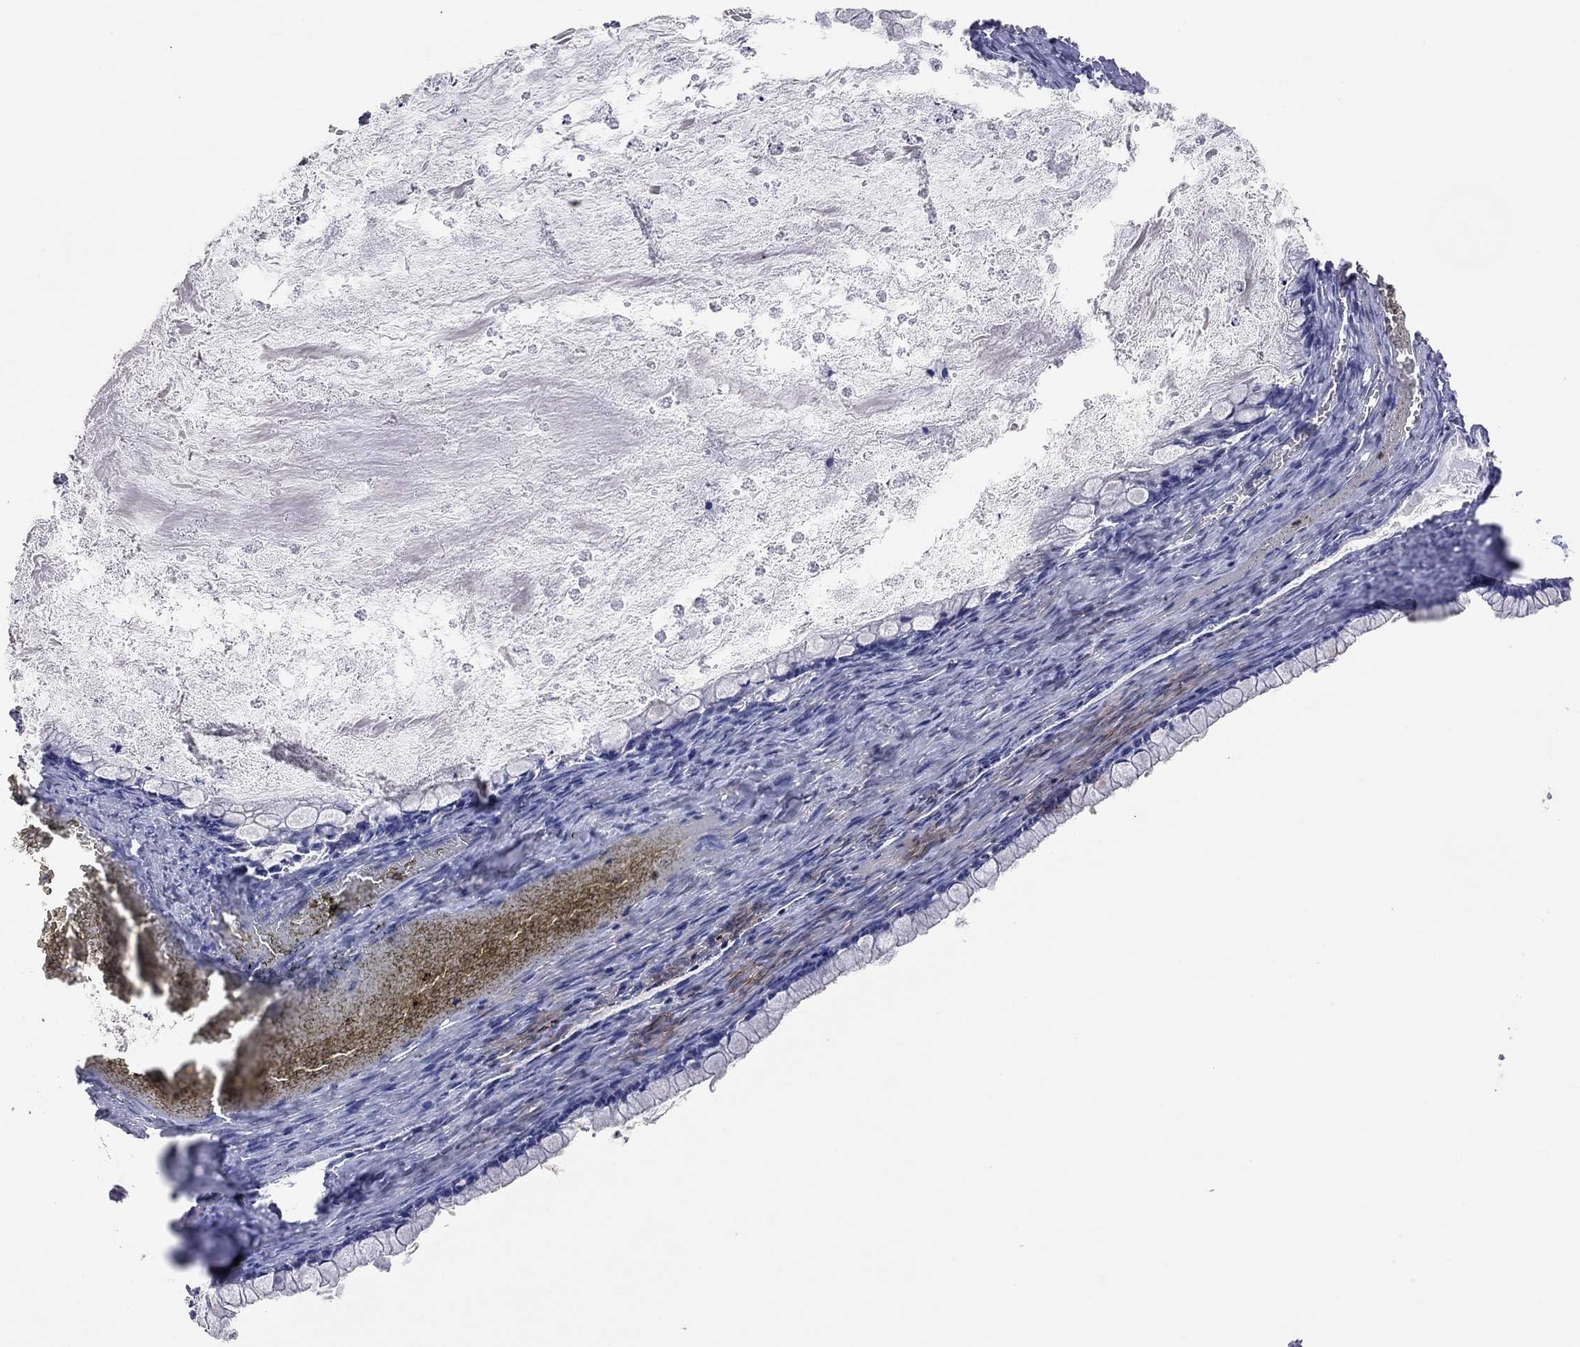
{"staining": {"intensity": "negative", "quantity": "none", "location": "none"}, "tissue": "ovarian cancer", "cell_type": "Tumor cells", "image_type": "cancer", "snomed": [{"axis": "morphology", "description": "Cystadenocarcinoma, mucinous, NOS"}, {"axis": "topography", "description": "Ovary"}], "caption": "Tumor cells show no significant staining in ovarian mucinous cystadenocarcinoma. The staining is performed using DAB (3,3'-diaminobenzidine) brown chromogen with nuclei counter-stained in using hematoxylin.", "gene": "KCNB1", "patient": {"sex": "female", "age": 67}}